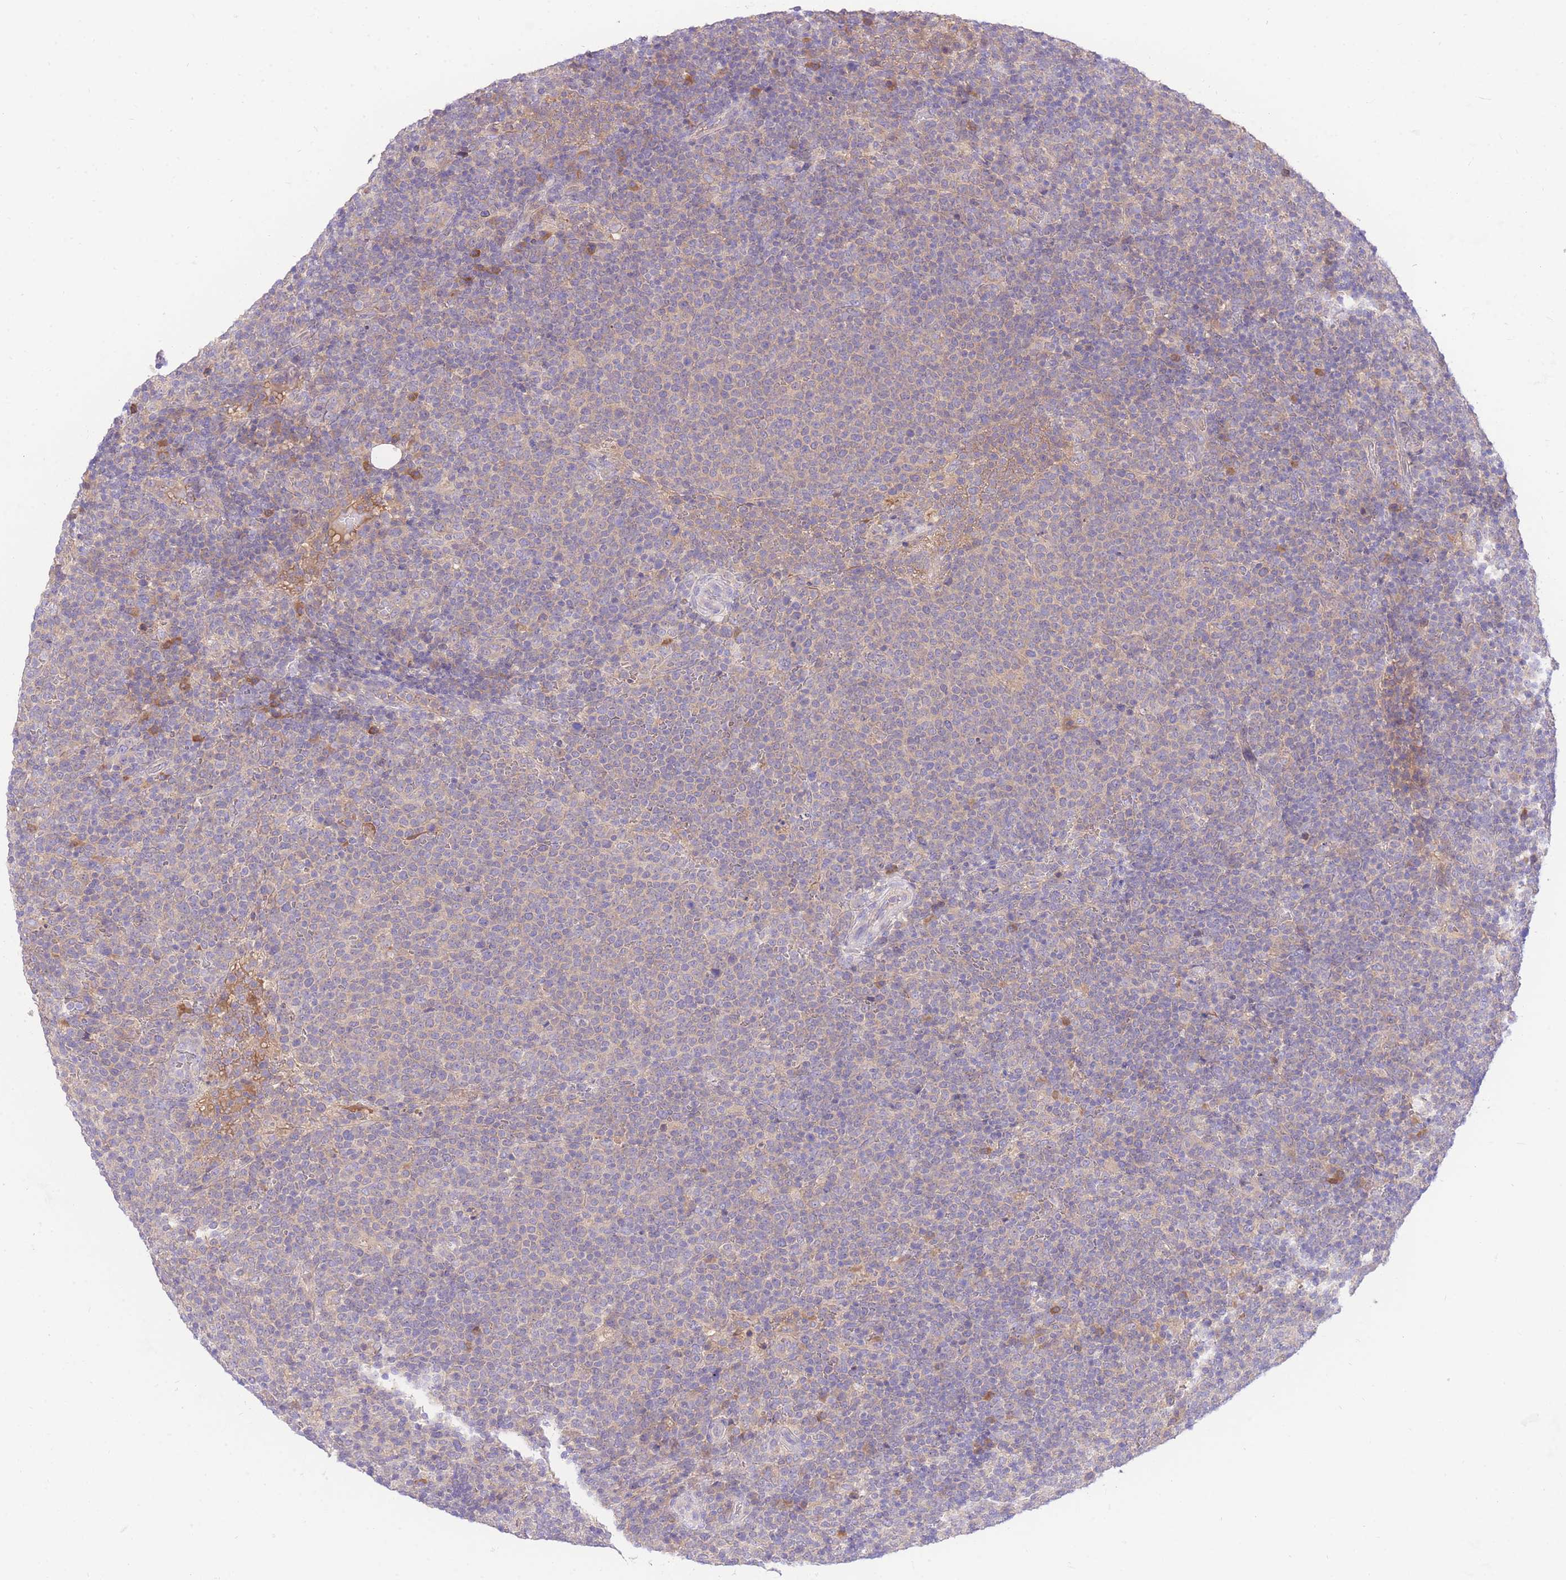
{"staining": {"intensity": "weak", "quantity": "25%-75%", "location": "cytoplasmic/membranous"}, "tissue": "lymphoma", "cell_type": "Tumor cells", "image_type": "cancer", "snomed": [{"axis": "morphology", "description": "Malignant lymphoma, non-Hodgkin's type, High grade"}, {"axis": "topography", "description": "Lymph node"}], "caption": "Tumor cells reveal weak cytoplasmic/membranous positivity in about 25%-75% of cells in malignant lymphoma, non-Hodgkin's type (high-grade).", "gene": "LIPH", "patient": {"sex": "male", "age": 61}}